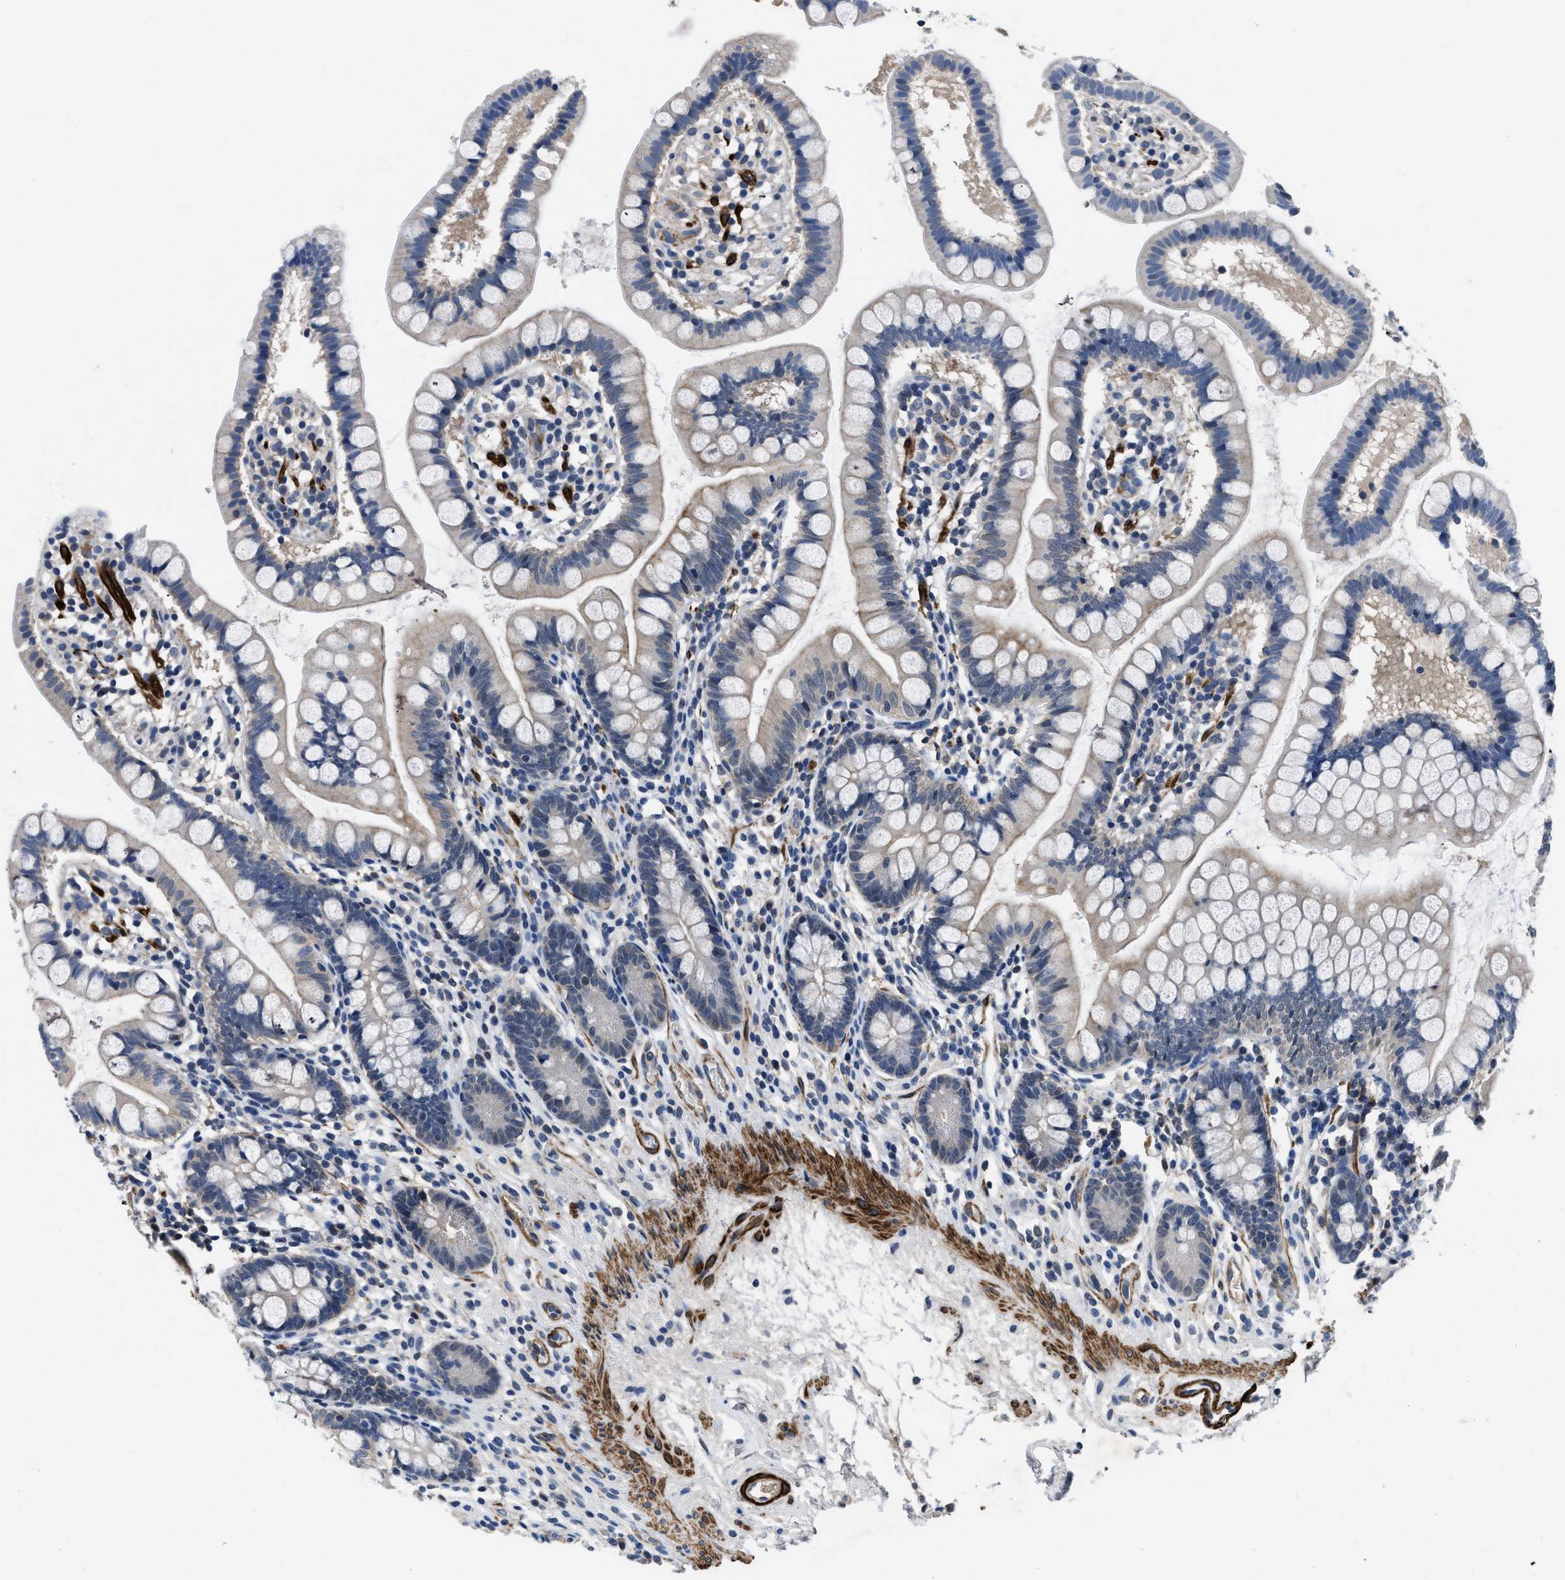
{"staining": {"intensity": "weak", "quantity": "<25%", "location": "cytoplasmic/membranous"}, "tissue": "small intestine", "cell_type": "Glandular cells", "image_type": "normal", "snomed": [{"axis": "morphology", "description": "Normal tissue, NOS"}, {"axis": "topography", "description": "Small intestine"}], "caption": "The IHC photomicrograph has no significant positivity in glandular cells of small intestine. (DAB (3,3'-diaminobenzidine) IHC with hematoxylin counter stain).", "gene": "LANCL2", "patient": {"sex": "female", "age": 84}}